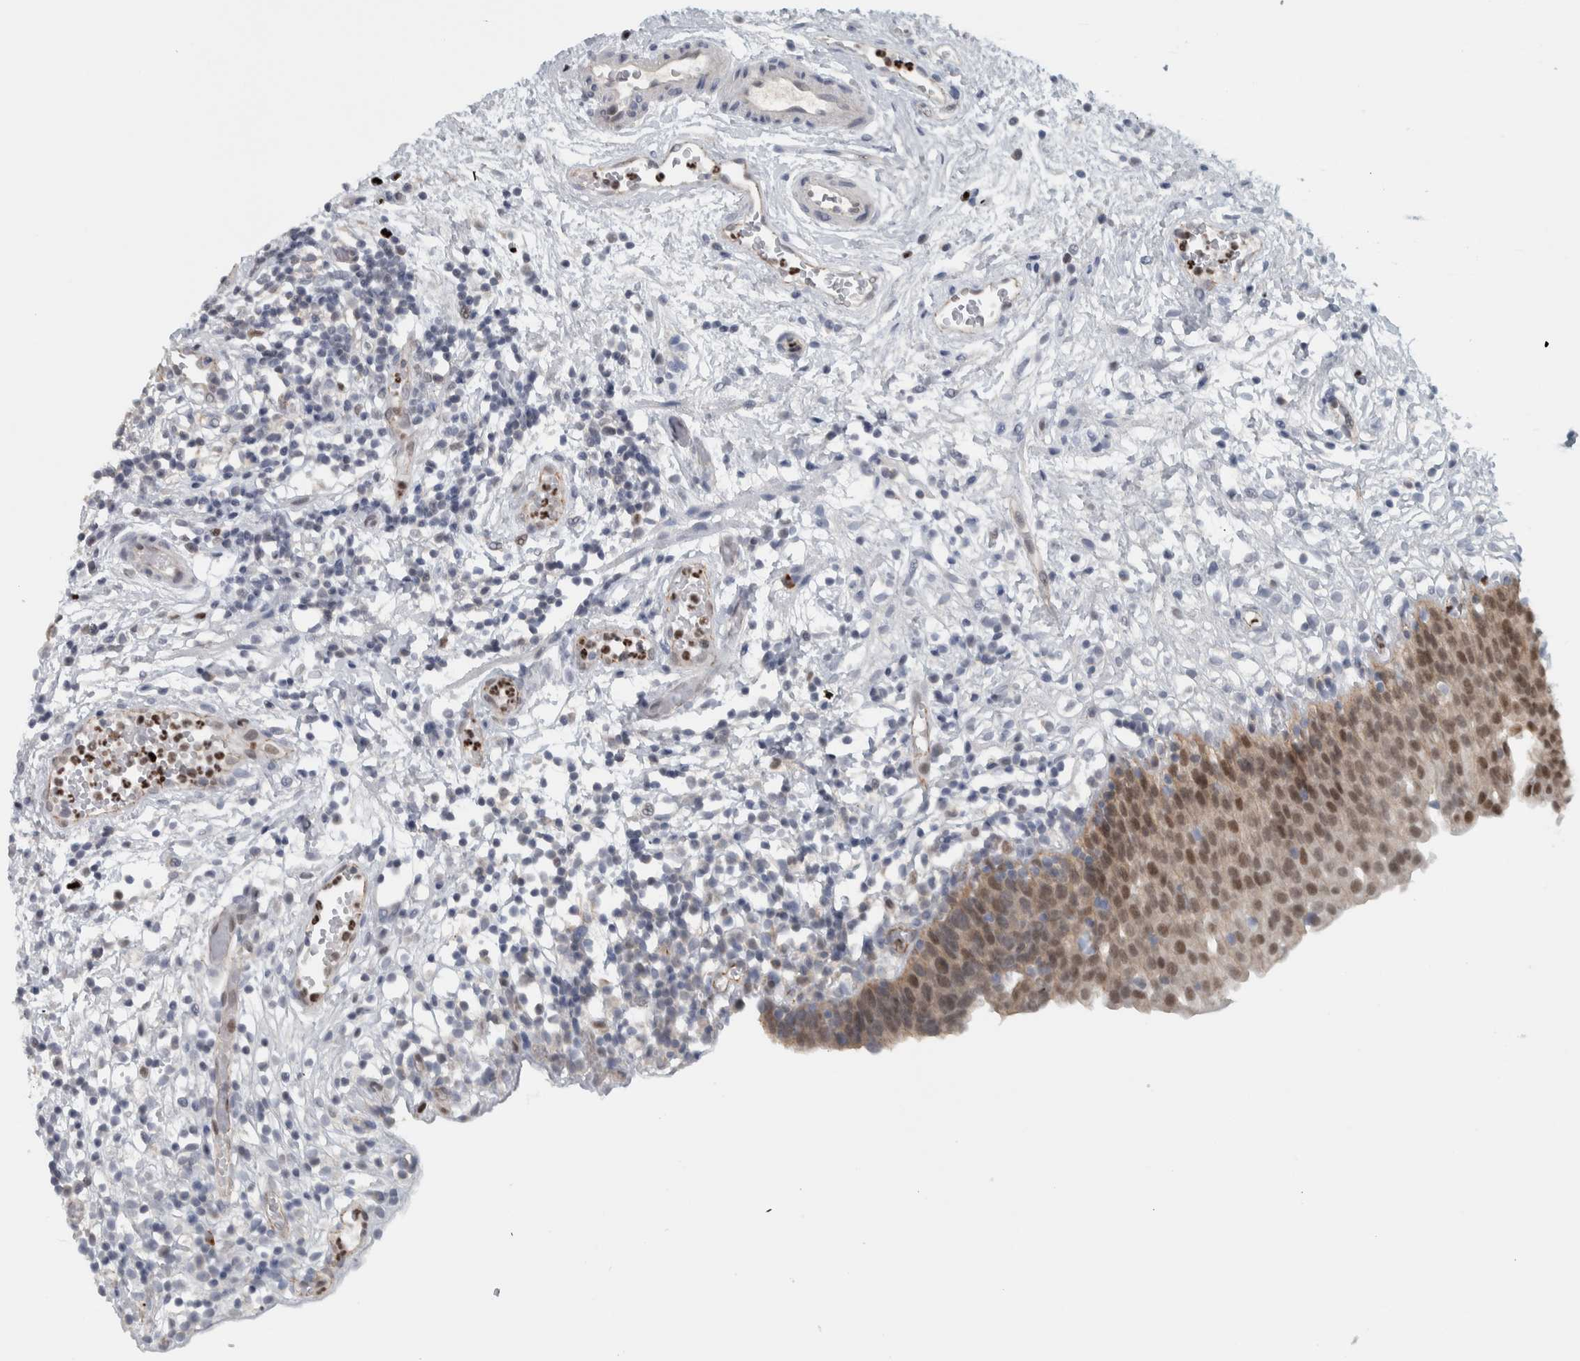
{"staining": {"intensity": "moderate", "quantity": ">75%", "location": "cytoplasmic/membranous,nuclear"}, "tissue": "urinary bladder", "cell_type": "Urothelial cells", "image_type": "normal", "snomed": [{"axis": "morphology", "description": "Normal tissue, NOS"}, {"axis": "topography", "description": "Urinary bladder"}], "caption": "This is a histology image of immunohistochemistry staining of benign urinary bladder, which shows moderate expression in the cytoplasmic/membranous,nuclear of urothelial cells.", "gene": "ADPRM", "patient": {"sex": "male", "age": 37}}